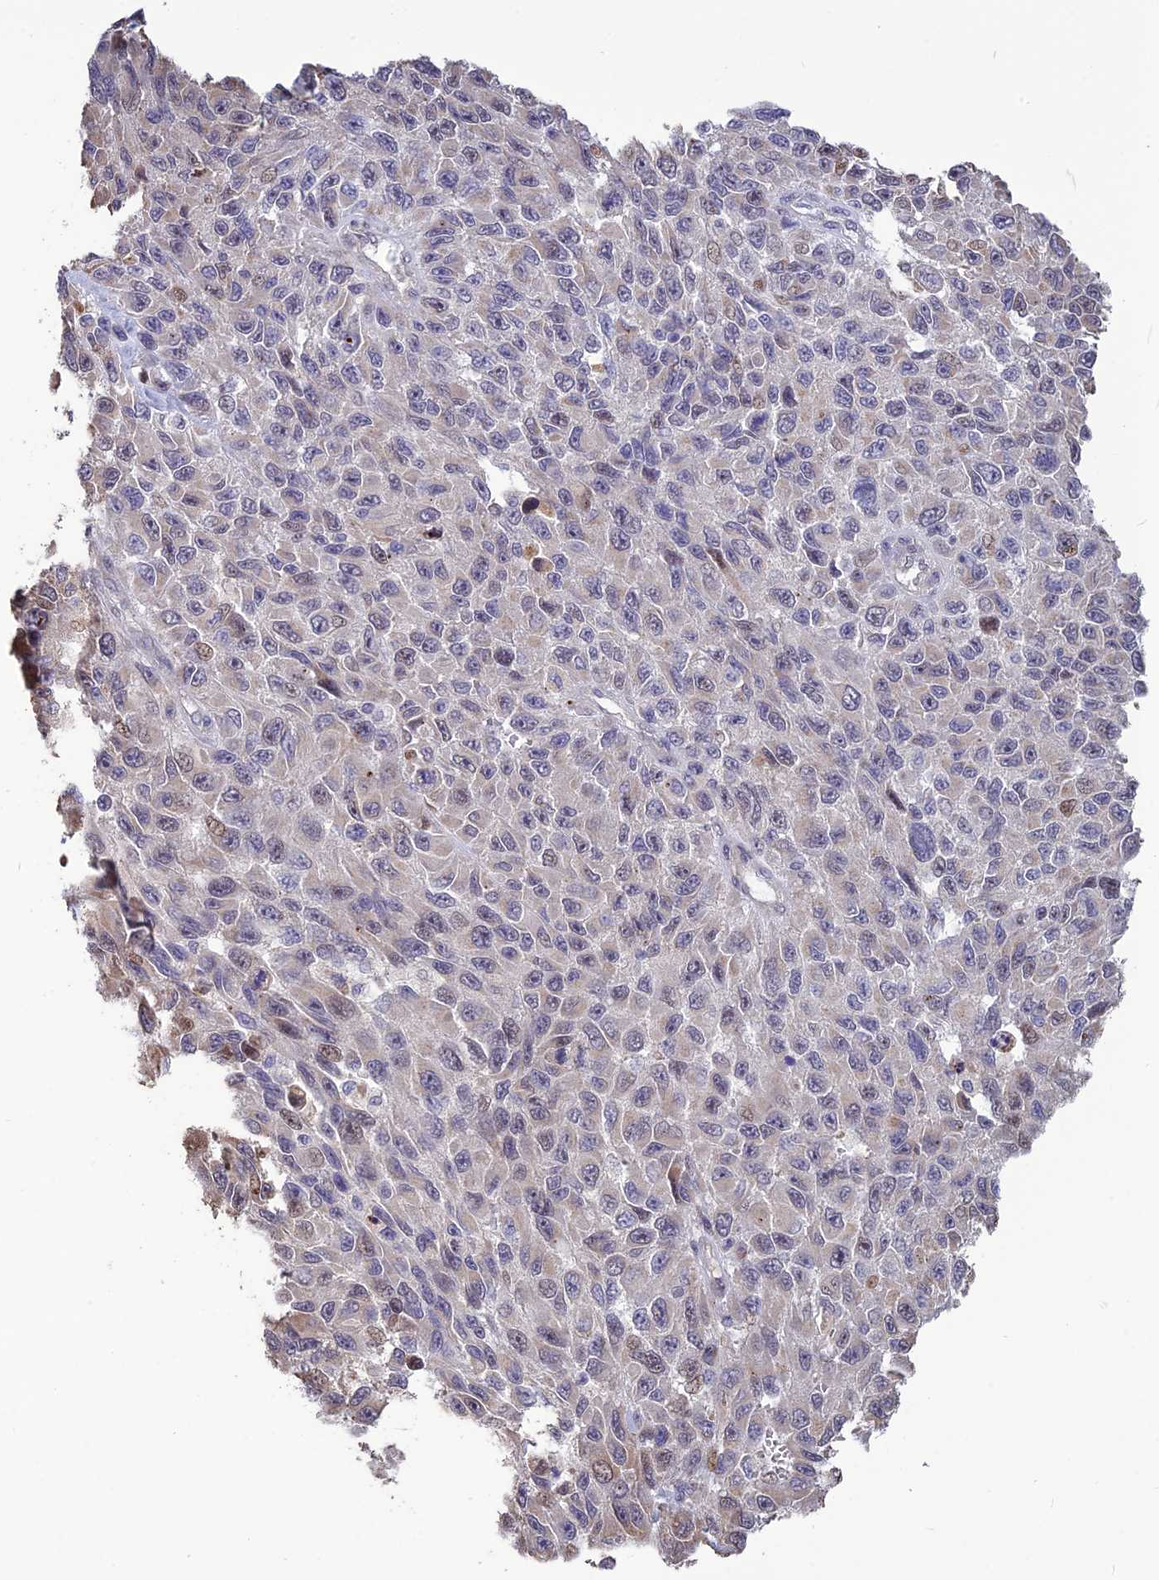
{"staining": {"intensity": "weak", "quantity": "<25%", "location": "nuclear"}, "tissue": "melanoma", "cell_type": "Tumor cells", "image_type": "cancer", "snomed": [{"axis": "morphology", "description": "Normal tissue, NOS"}, {"axis": "morphology", "description": "Malignant melanoma, NOS"}, {"axis": "topography", "description": "Skin"}], "caption": "Tumor cells are negative for protein expression in human melanoma.", "gene": "SPG21", "patient": {"sex": "female", "age": 96}}